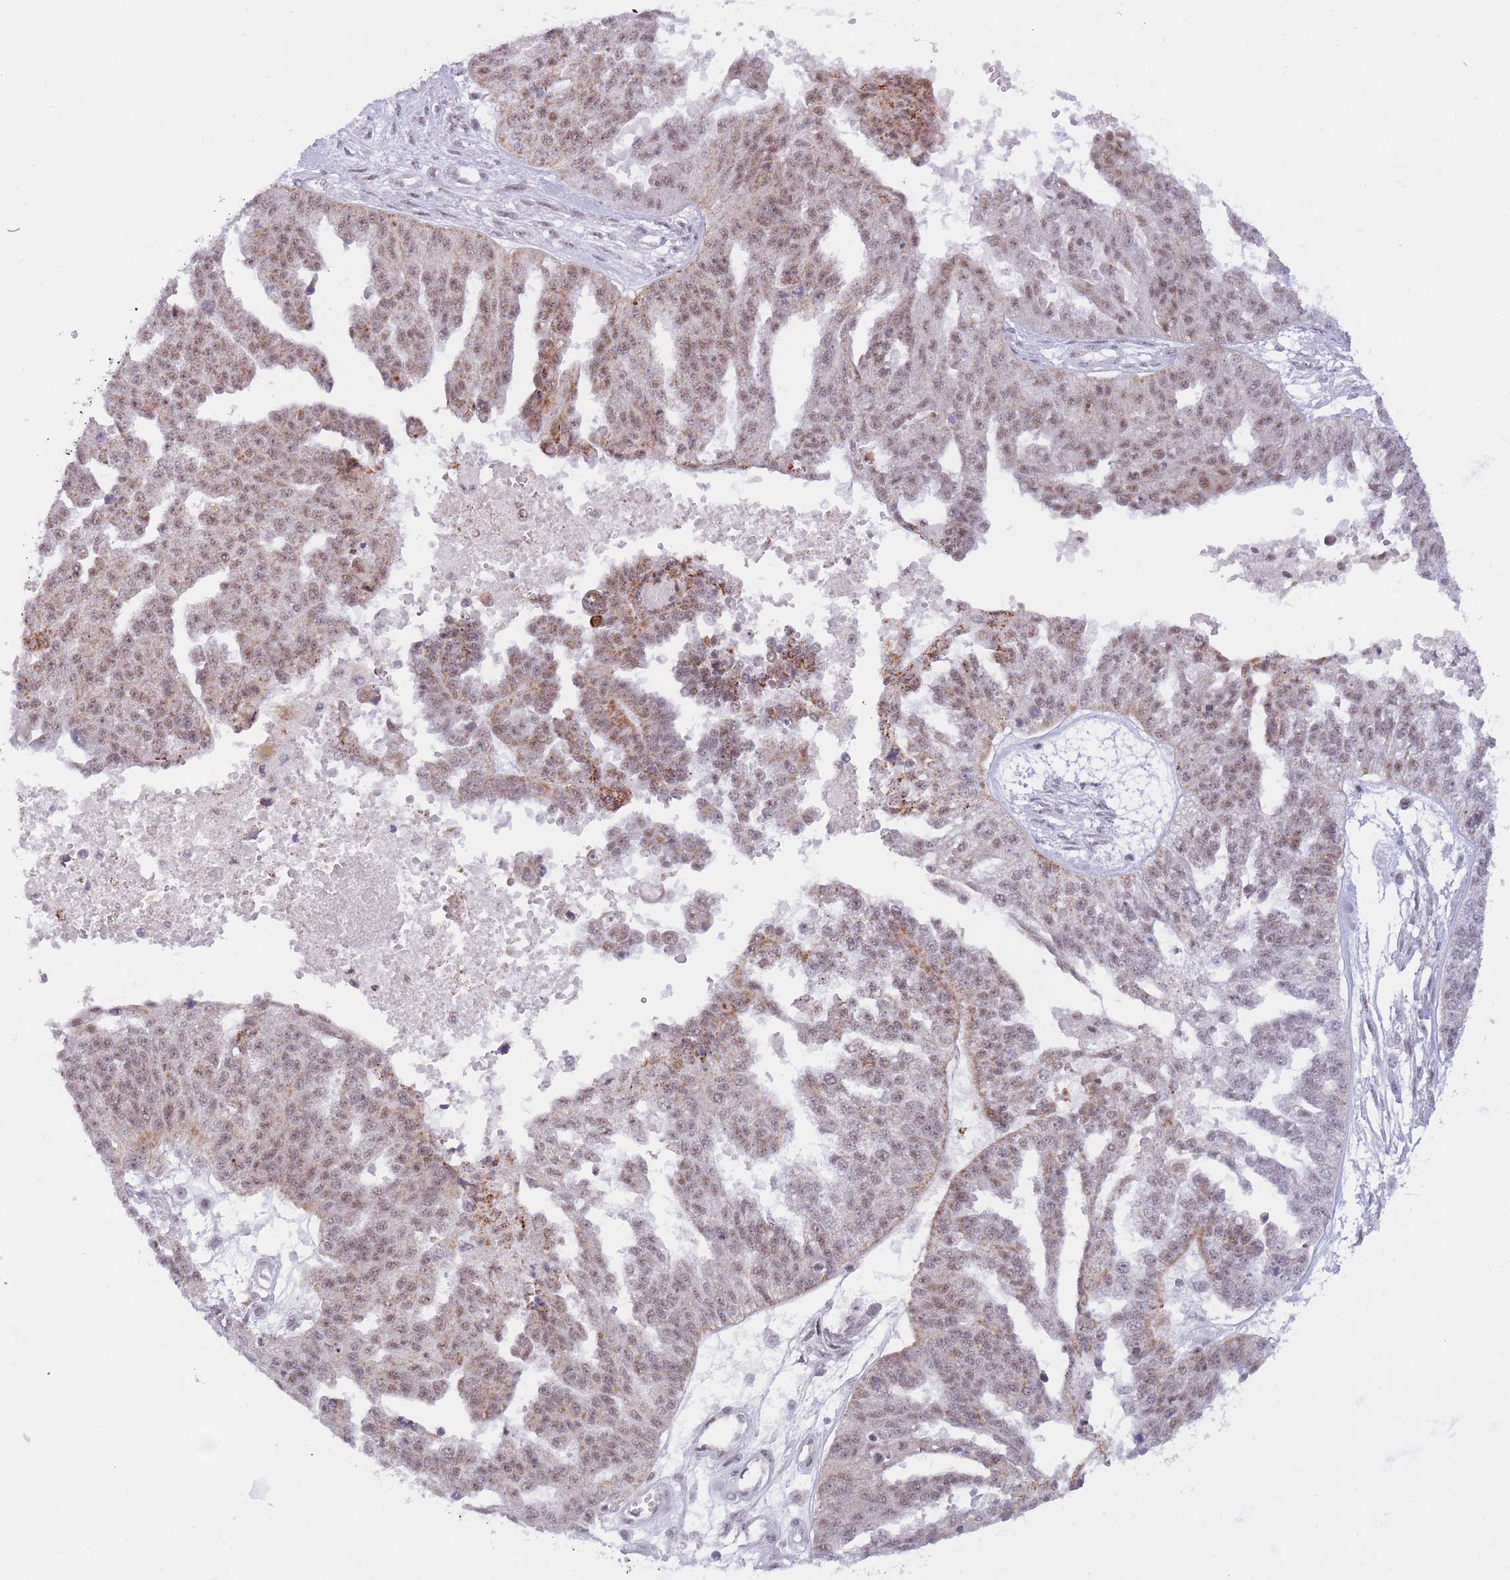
{"staining": {"intensity": "moderate", "quantity": "25%-75%", "location": "cytoplasmic/membranous,nuclear"}, "tissue": "ovarian cancer", "cell_type": "Tumor cells", "image_type": "cancer", "snomed": [{"axis": "morphology", "description": "Cystadenocarcinoma, serous, NOS"}, {"axis": "topography", "description": "Ovary"}], "caption": "Immunohistochemistry (DAB) staining of human serous cystadenocarcinoma (ovarian) shows moderate cytoplasmic/membranous and nuclear protein expression in about 25%-75% of tumor cells. Ihc stains the protein in brown and the nuclei are stained blue.", "gene": "CYP2B6", "patient": {"sex": "female", "age": 58}}